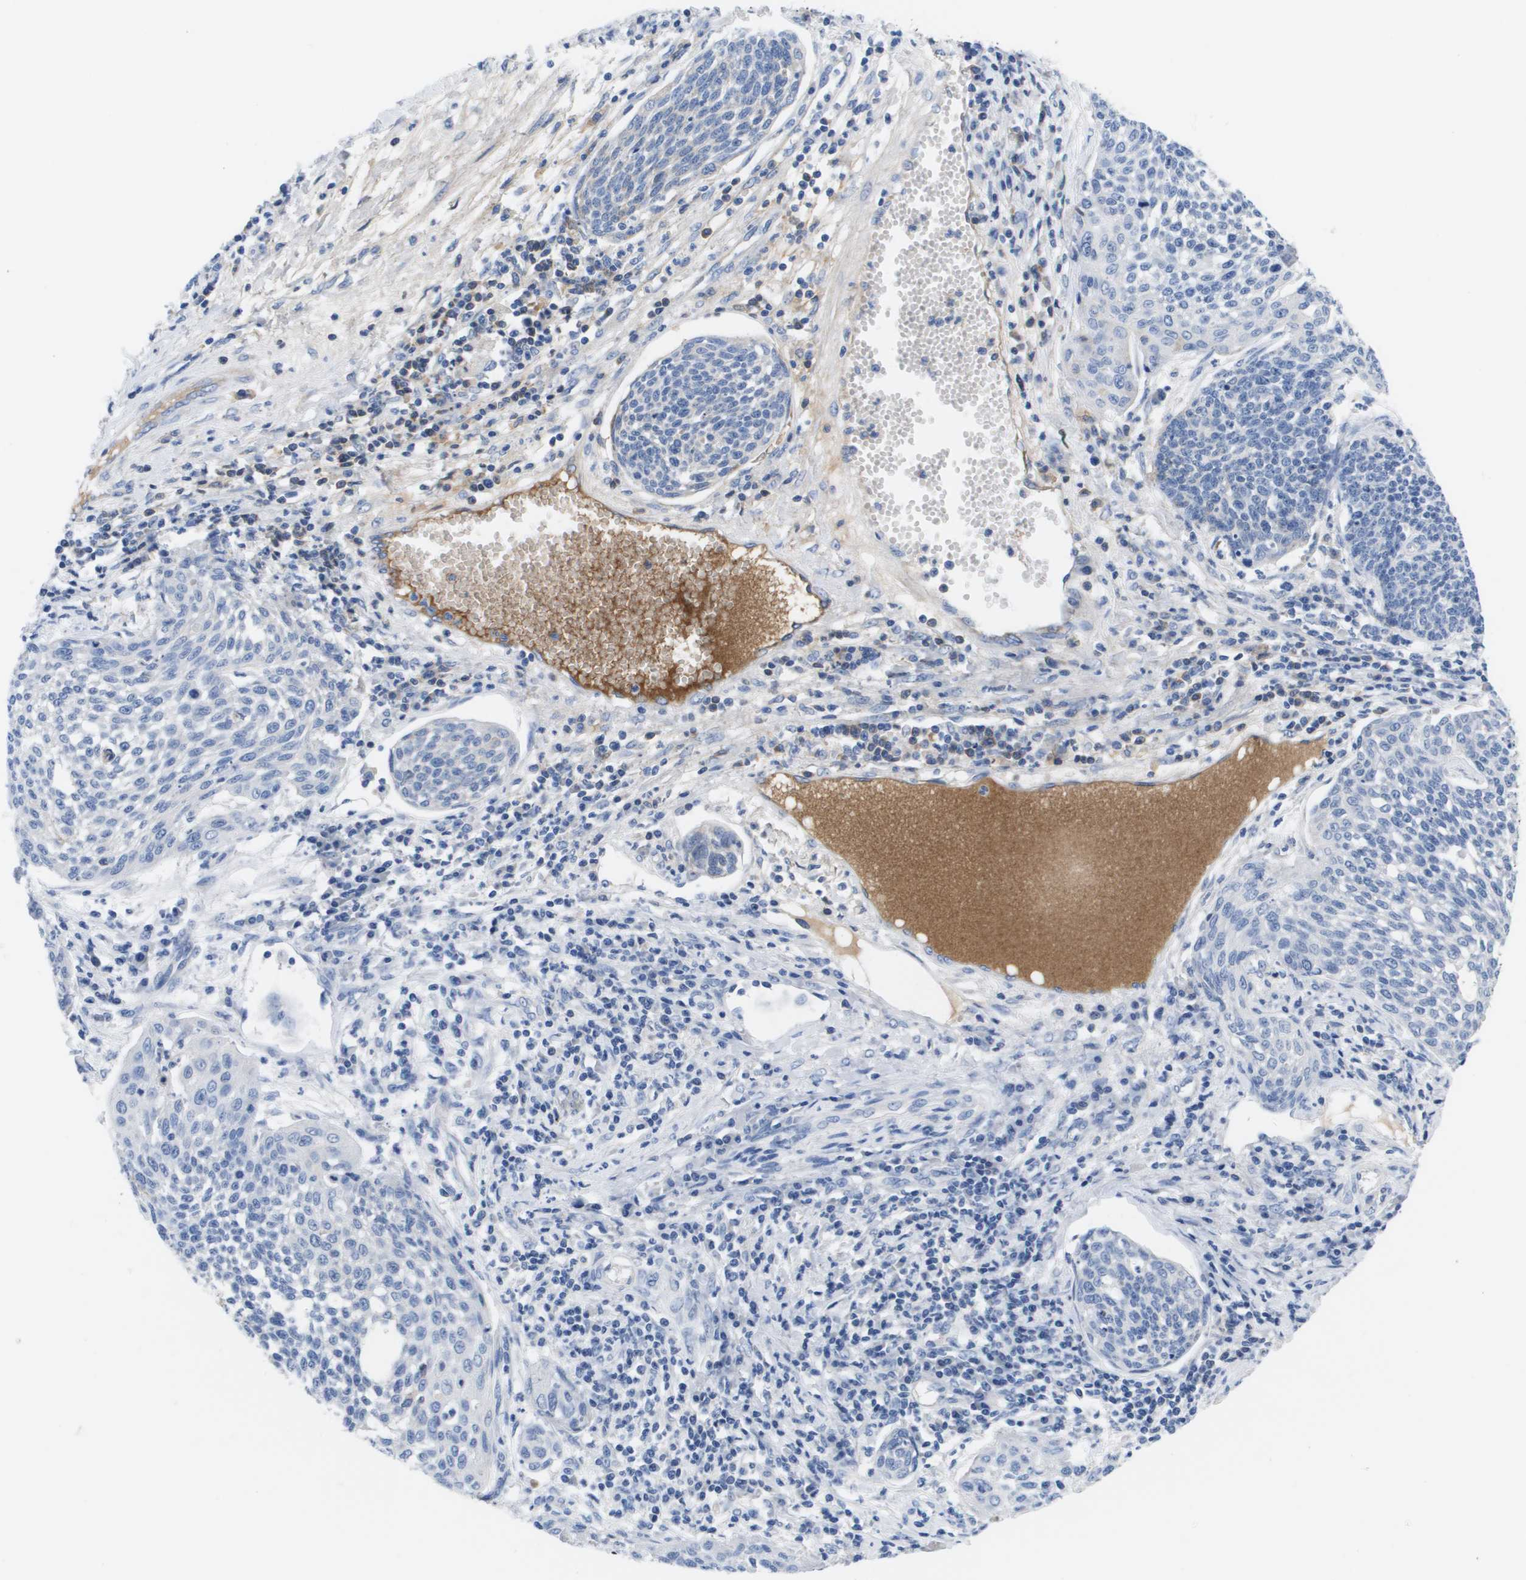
{"staining": {"intensity": "negative", "quantity": "none", "location": "none"}, "tissue": "cervical cancer", "cell_type": "Tumor cells", "image_type": "cancer", "snomed": [{"axis": "morphology", "description": "Squamous cell carcinoma, NOS"}, {"axis": "topography", "description": "Cervix"}], "caption": "Immunohistochemistry (IHC) micrograph of neoplastic tissue: cervical squamous cell carcinoma stained with DAB shows no significant protein staining in tumor cells.", "gene": "APOA1", "patient": {"sex": "female", "age": 34}}